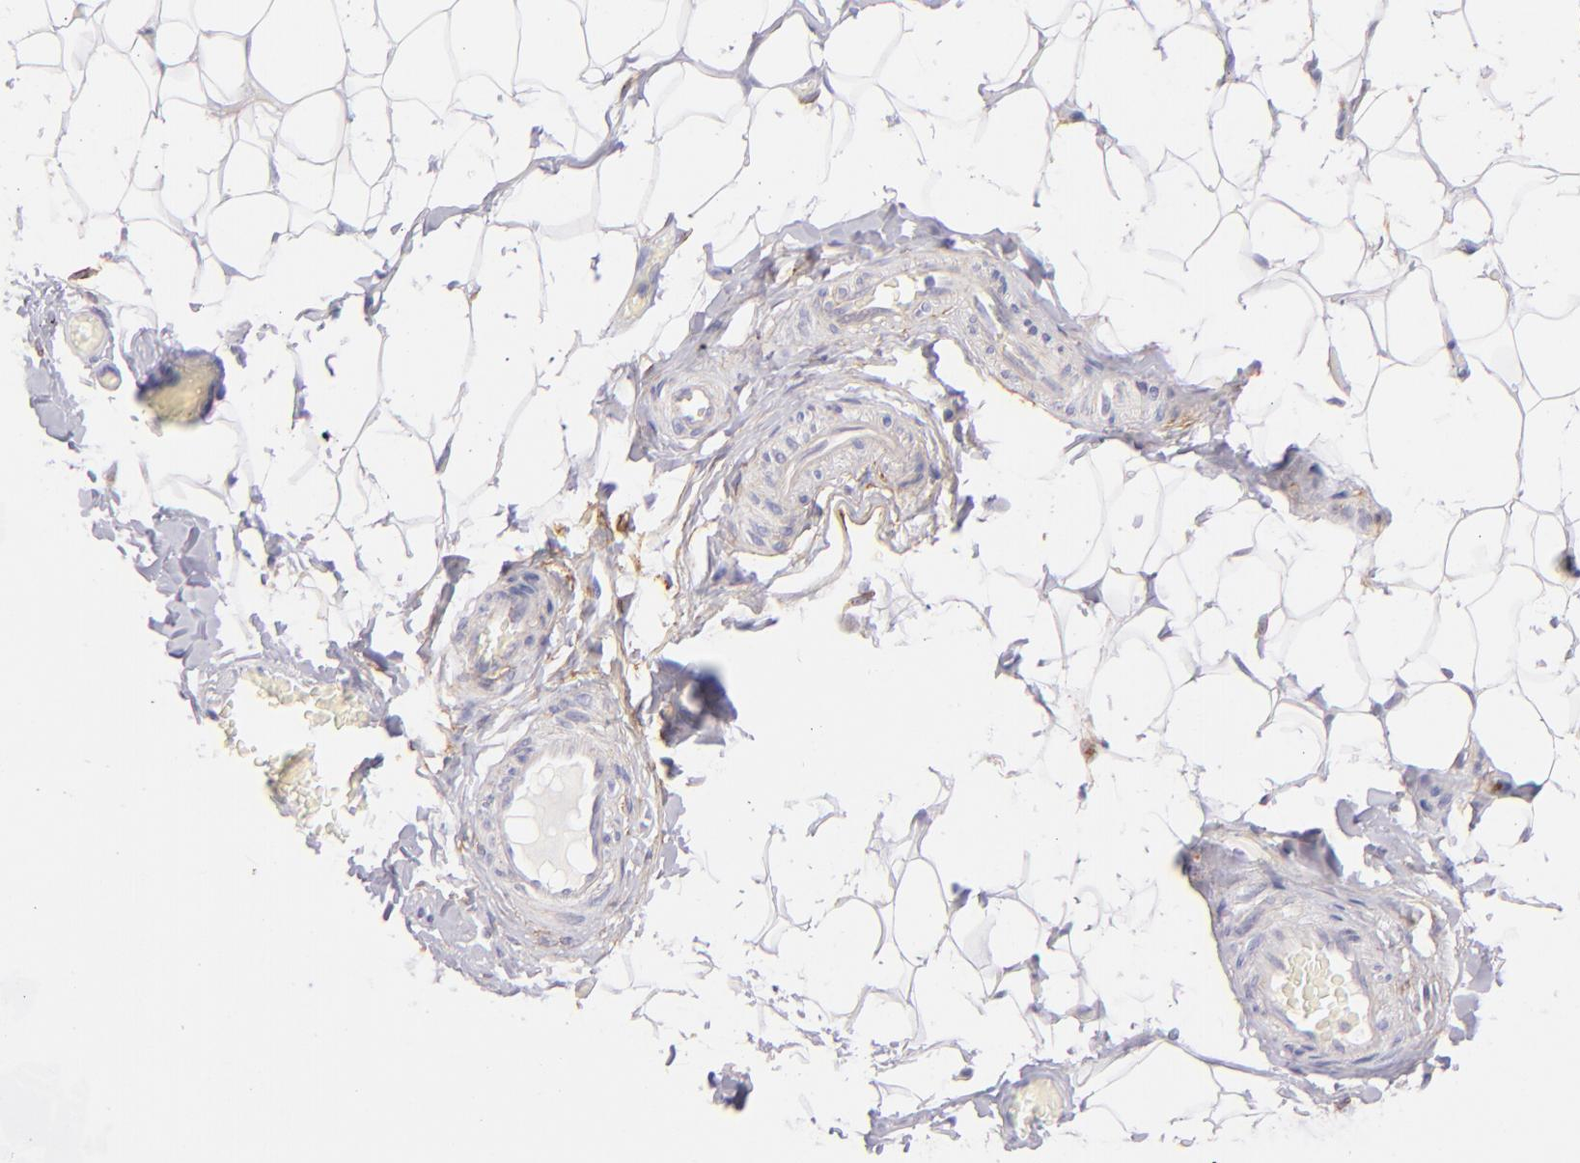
{"staining": {"intensity": "moderate", "quantity": "<25%", "location": "cytoplasmic/membranous"}, "tissue": "adipose tissue", "cell_type": "Adipocytes", "image_type": "normal", "snomed": [{"axis": "morphology", "description": "Normal tissue, NOS"}, {"axis": "topography", "description": "Soft tissue"}], "caption": "DAB immunohistochemical staining of unremarkable adipose tissue demonstrates moderate cytoplasmic/membranous protein positivity in approximately <25% of adipocytes.", "gene": "CD81", "patient": {"sex": "male", "age": 26}}